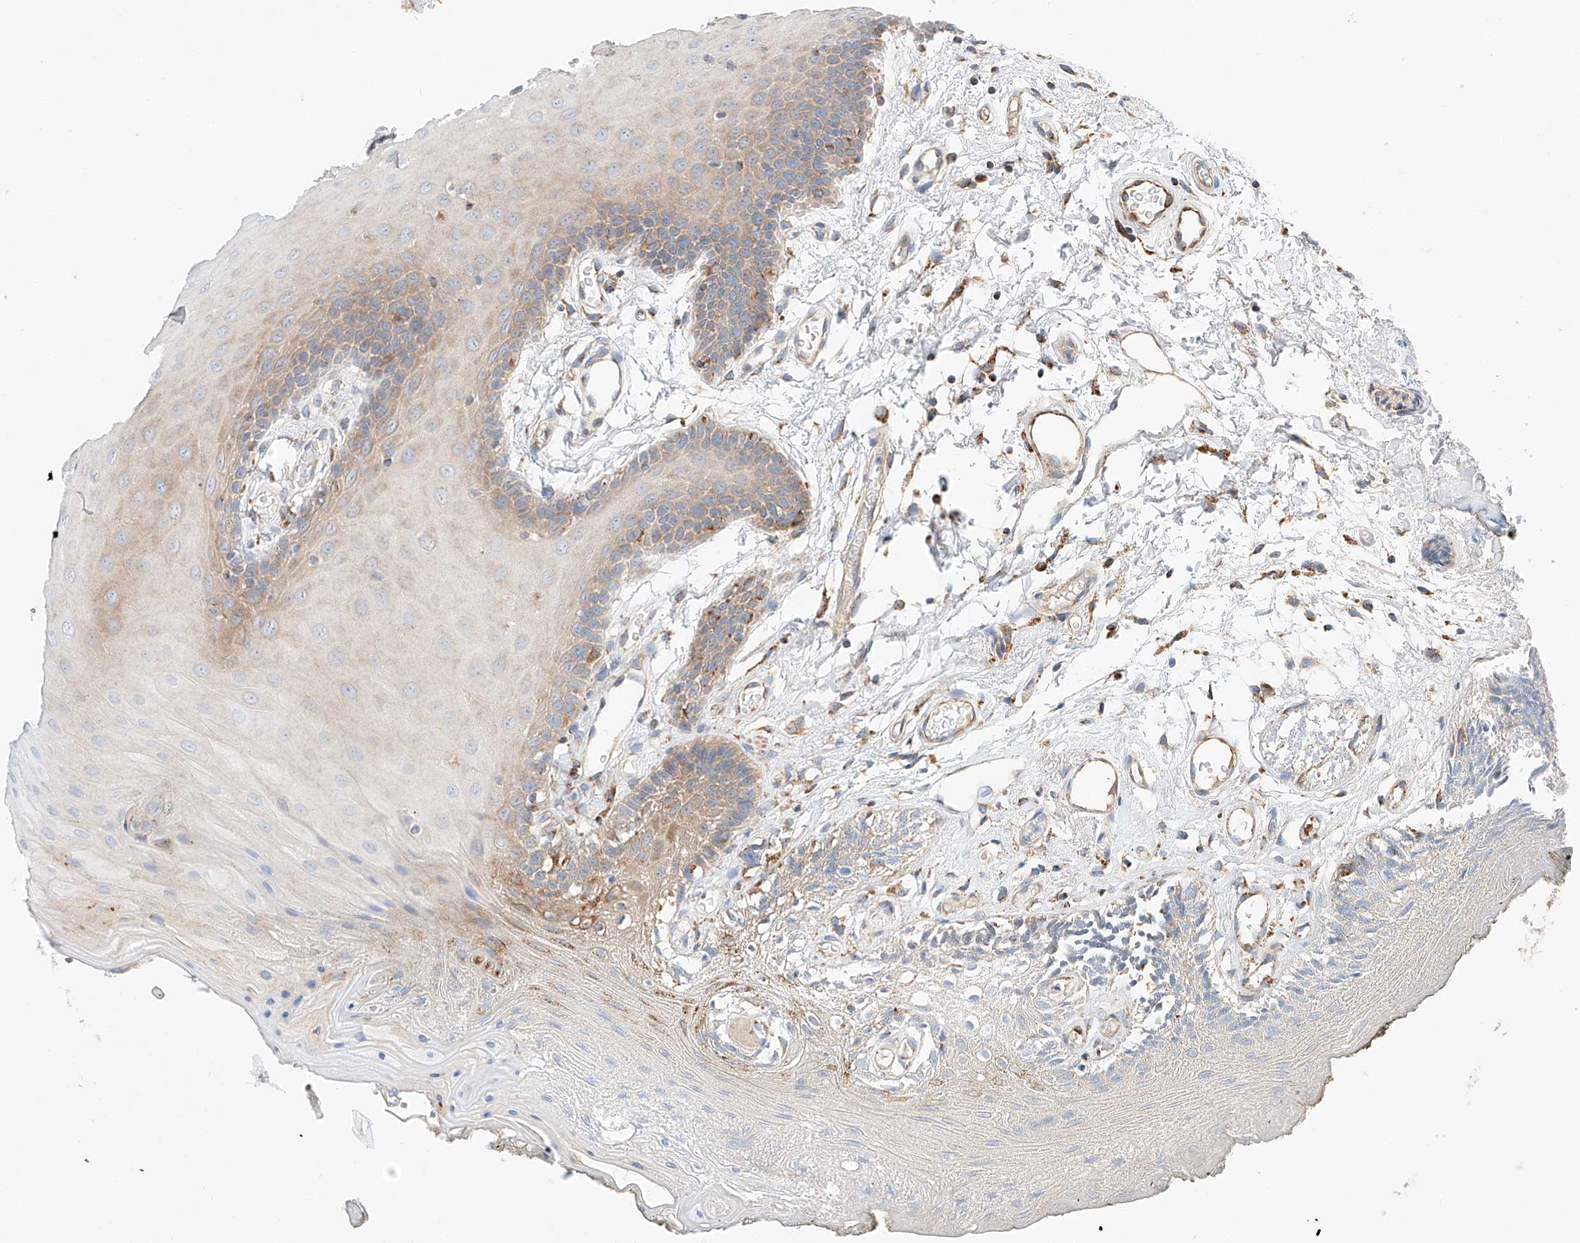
{"staining": {"intensity": "strong", "quantity": "<25%", "location": "cytoplasmic/membranous"}, "tissue": "oral mucosa", "cell_type": "Squamous epithelial cells", "image_type": "normal", "snomed": [{"axis": "morphology", "description": "Normal tissue, NOS"}, {"axis": "morphology", "description": "Squamous cell carcinoma, NOS"}, {"axis": "topography", "description": "Skeletal muscle"}, {"axis": "topography", "description": "Oral tissue"}, {"axis": "topography", "description": "Salivary gland"}, {"axis": "topography", "description": "Head-Neck"}], "caption": "Immunohistochemistry (IHC) staining of normal oral mucosa, which demonstrates medium levels of strong cytoplasmic/membranous positivity in approximately <25% of squamous epithelial cells indicating strong cytoplasmic/membranous protein positivity. The staining was performed using DAB (3,3'-diaminobenzidine) (brown) for protein detection and nuclei were counterstained in hematoxylin (blue).", "gene": "RUSC1", "patient": {"sex": "male", "age": 54}}